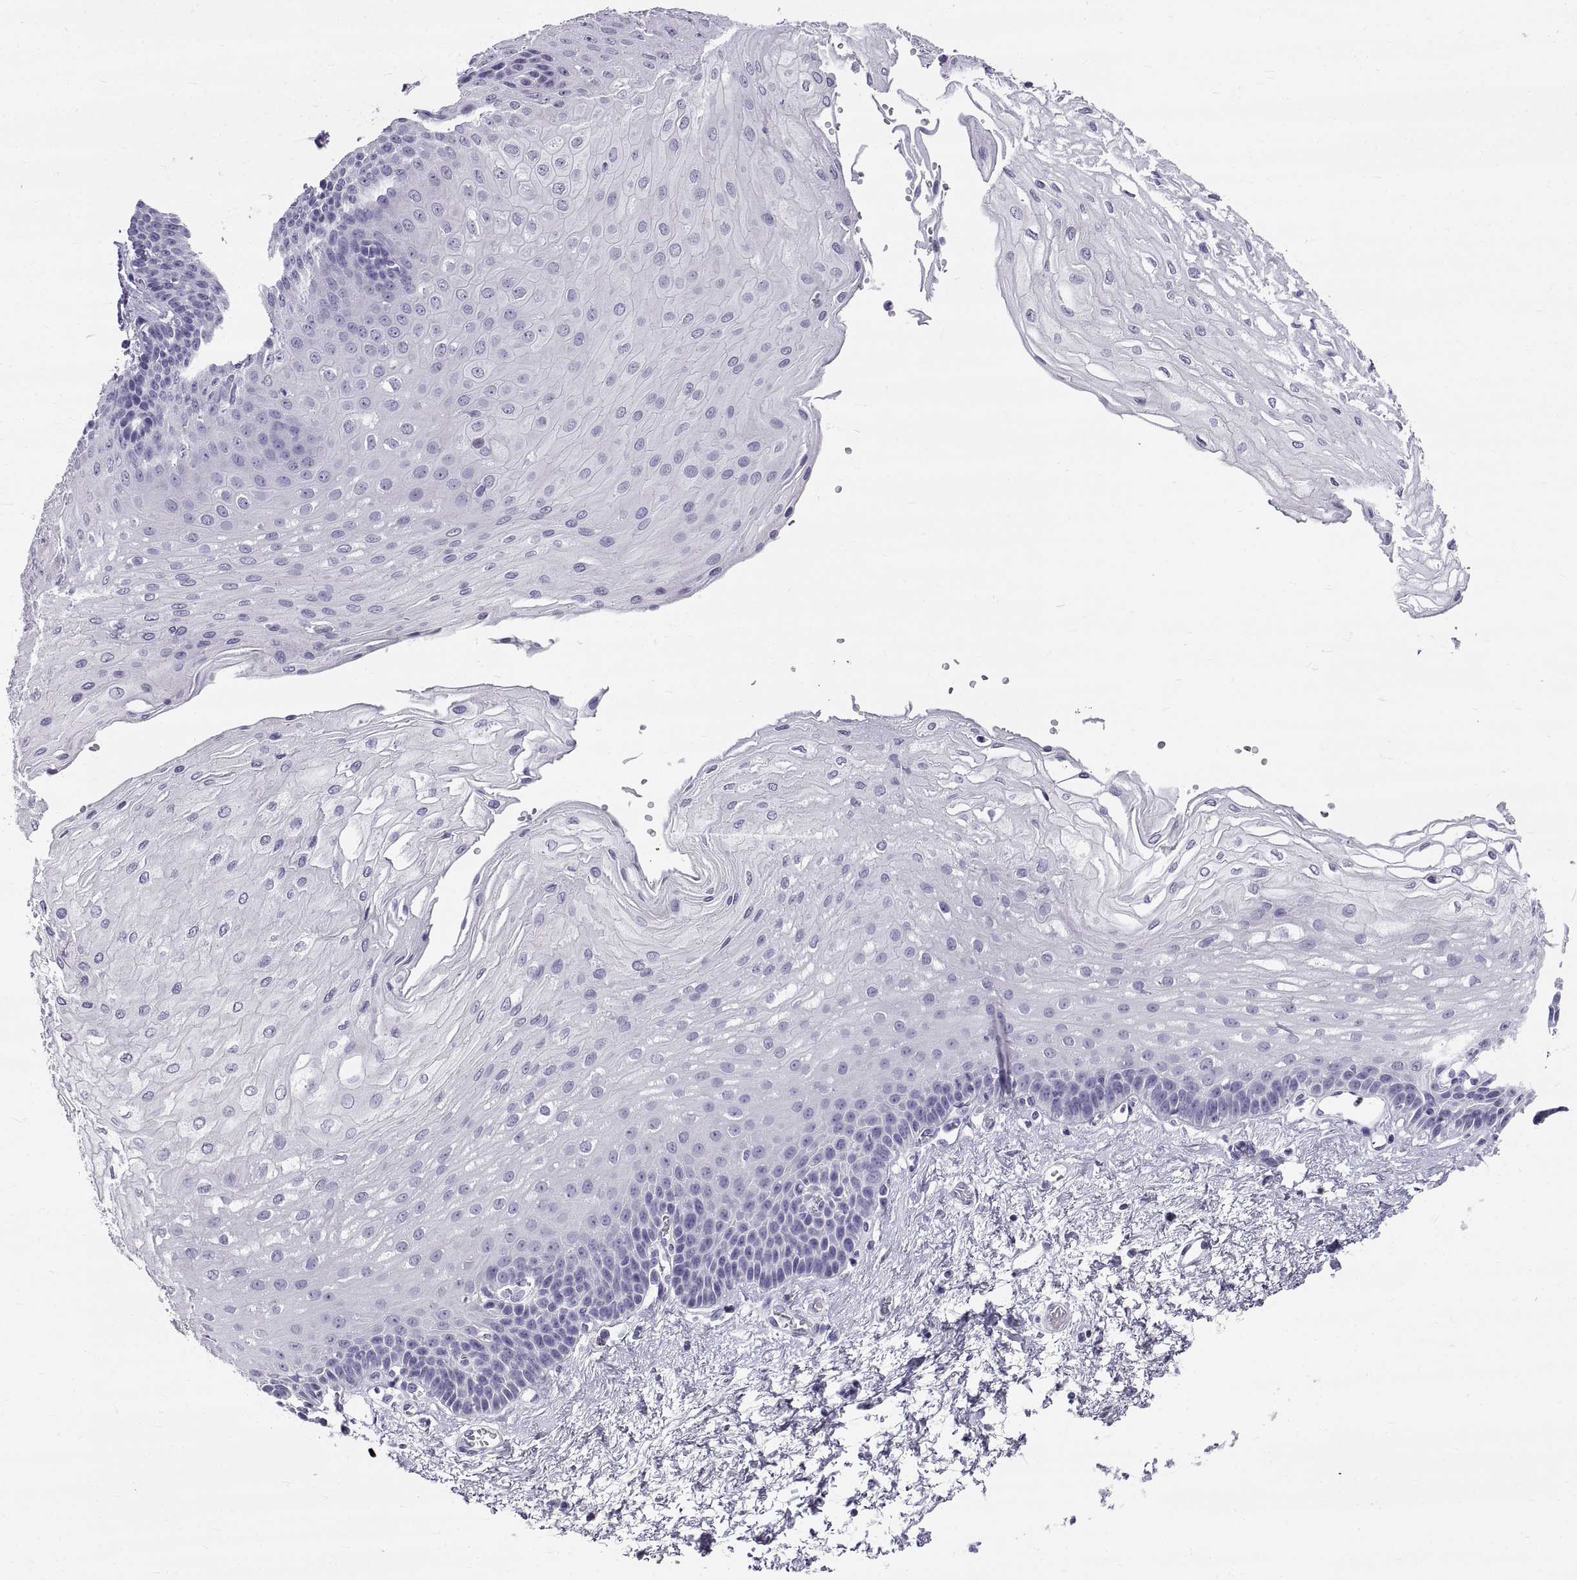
{"staining": {"intensity": "negative", "quantity": "none", "location": "none"}, "tissue": "esophagus", "cell_type": "Squamous epithelial cells", "image_type": "normal", "snomed": [{"axis": "morphology", "description": "Normal tissue, NOS"}, {"axis": "topography", "description": "Esophagus"}], "caption": "The histopathology image exhibits no significant expression in squamous epithelial cells of esophagus.", "gene": "GNG12", "patient": {"sex": "female", "age": 62}}